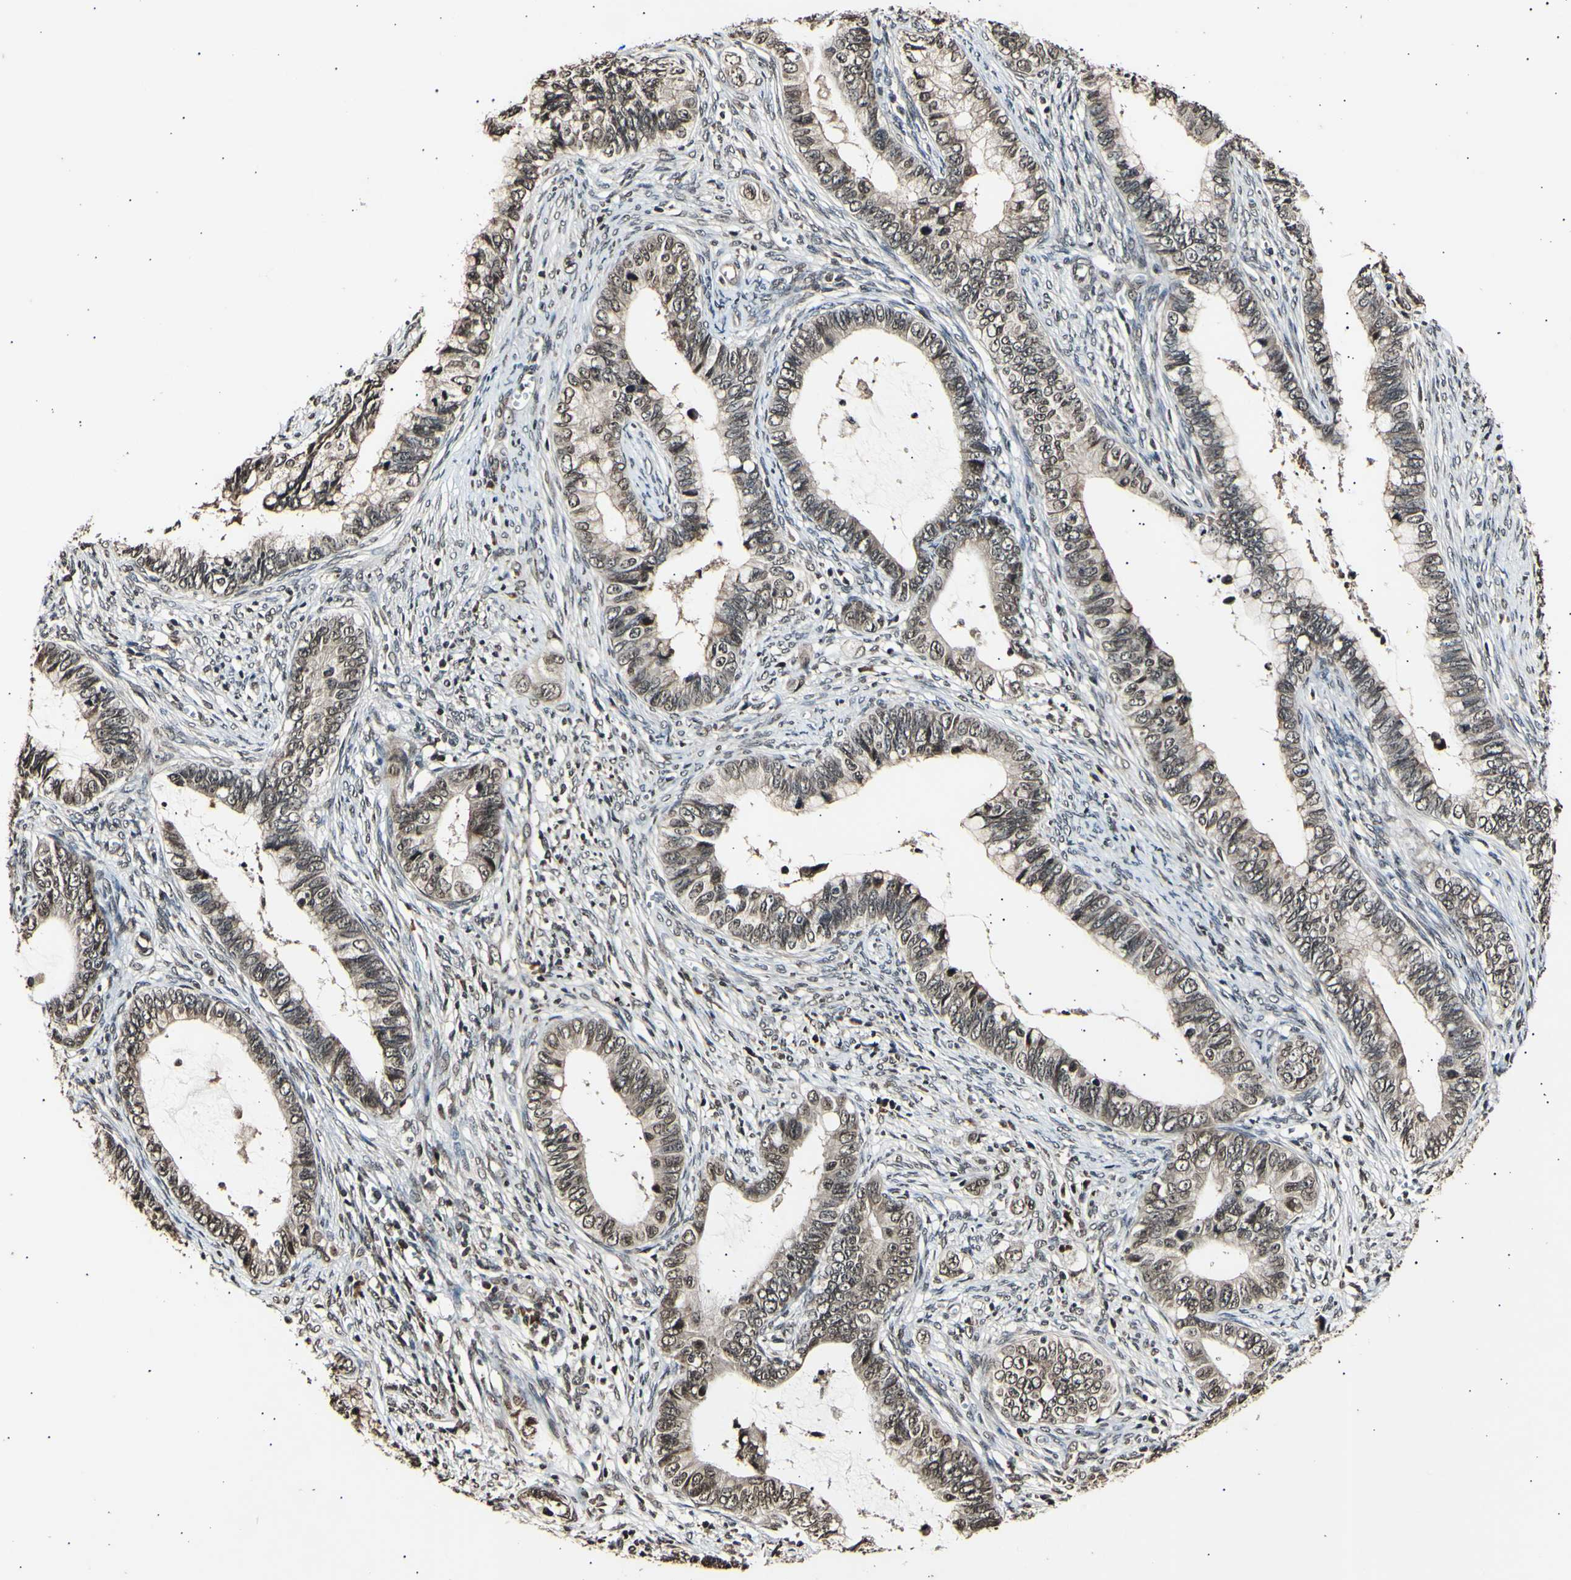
{"staining": {"intensity": "weak", "quantity": ">75%", "location": "cytoplasmic/membranous,nuclear"}, "tissue": "cervical cancer", "cell_type": "Tumor cells", "image_type": "cancer", "snomed": [{"axis": "morphology", "description": "Adenocarcinoma, NOS"}, {"axis": "topography", "description": "Cervix"}], "caption": "Immunohistochemical staining of cervical adenocarcinoma displays low levels of weak cytoplasmic/membranous and nuclear positivity in about >75% of tumor cells.", "gene": "ANAPC7", "patient": {"sex": "female", "age": 44}}